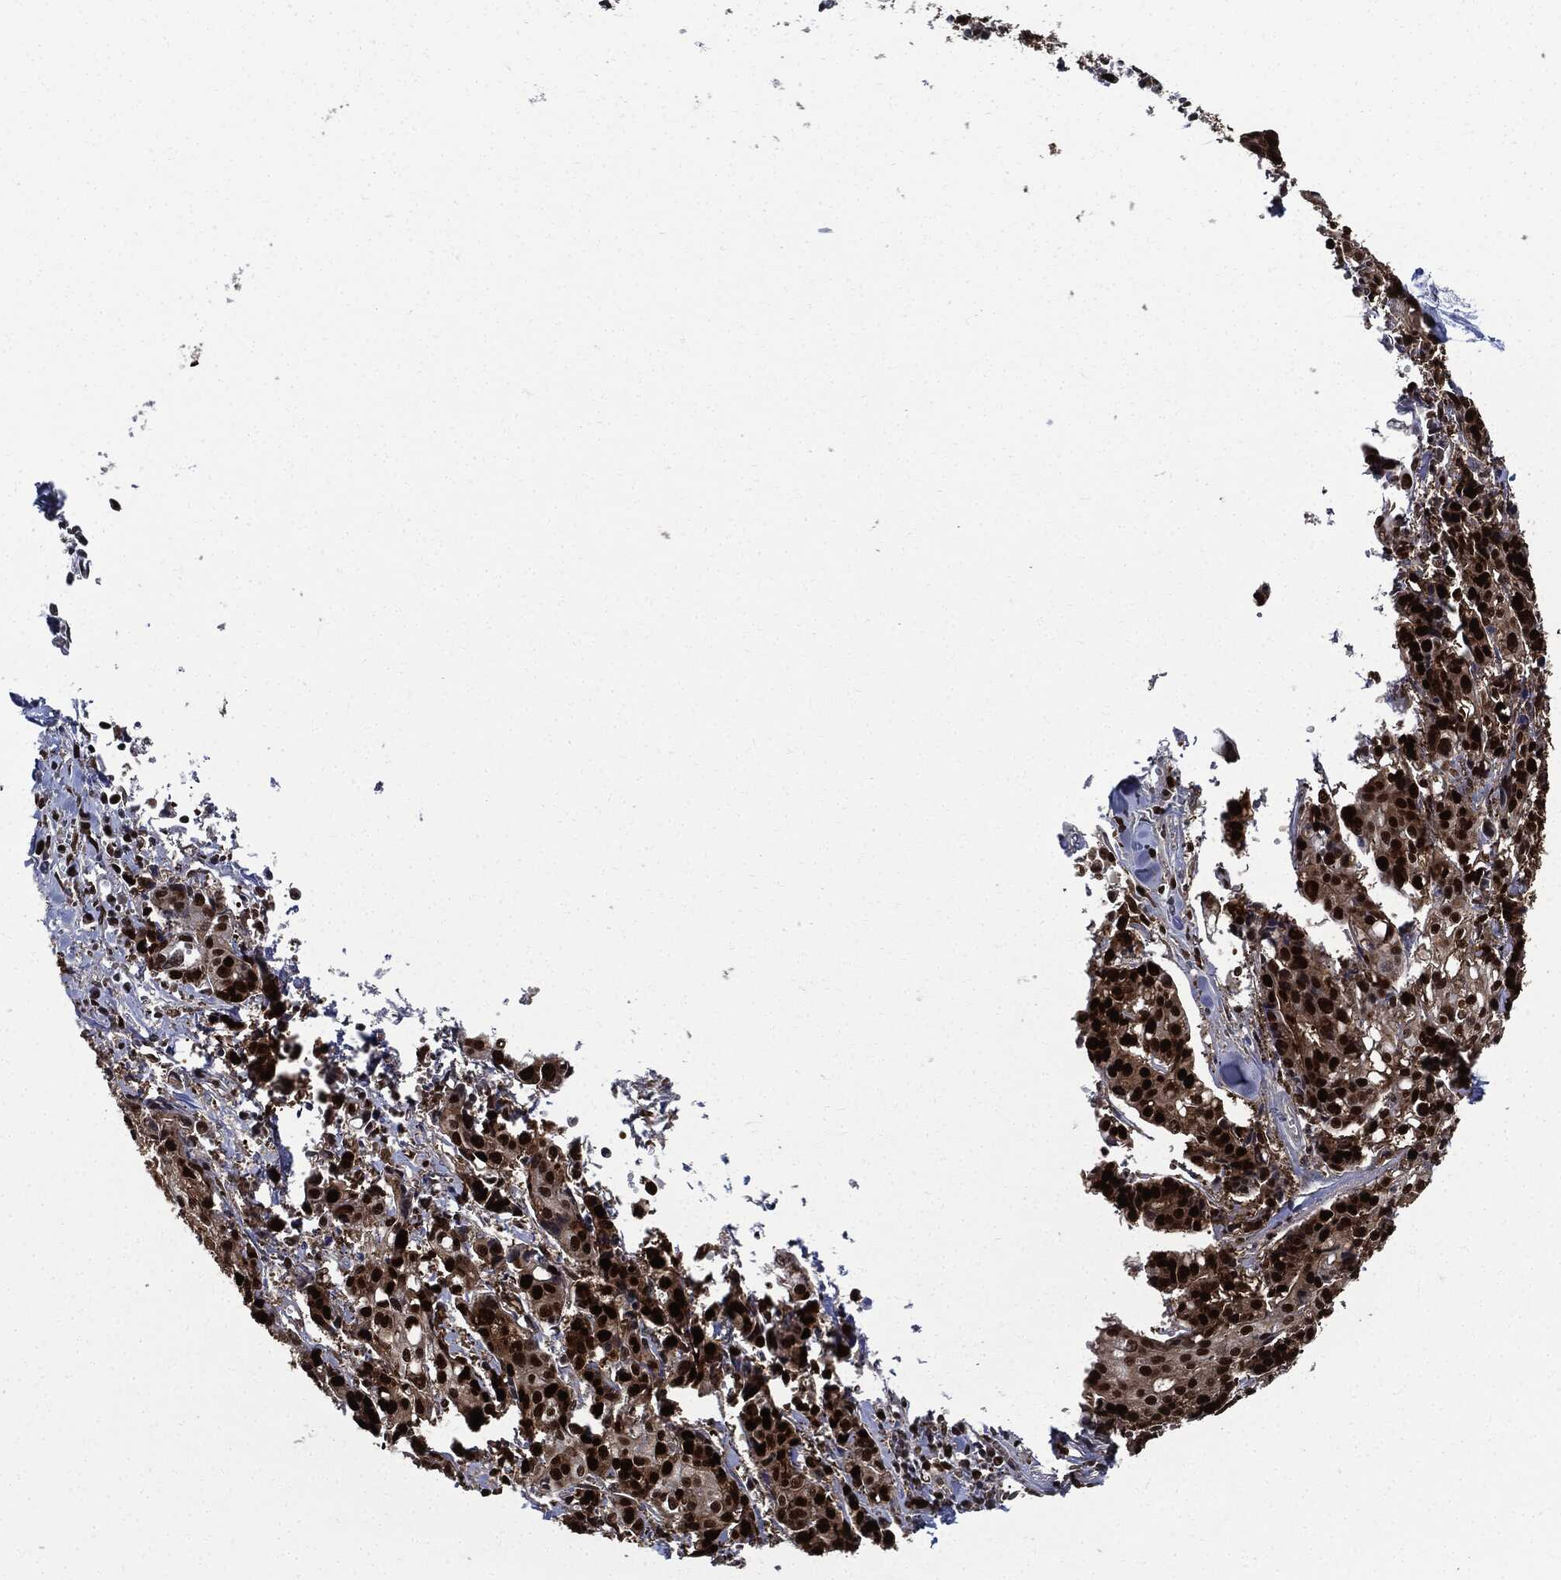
{"staining": {"intensity": "strong", "quantity": ">75%", "location": "nuclear"}, "tissue": "pancreatic cancer", "cell_type": "Tumor cells", "image_type": "cancer", "snomed": [{"axis": "morphology", "description": "Adenocarcinoma, NOS"}, {"axis": "topography", "description": "Pancreas"}], "caption": "A micrograph of human adenocarcinoma (pancreatic) stained for a protein shows strong nuclear brown staining in tumor cells.", "gene": "PCNA", "patient": {"sex": "male", "age": 64}}